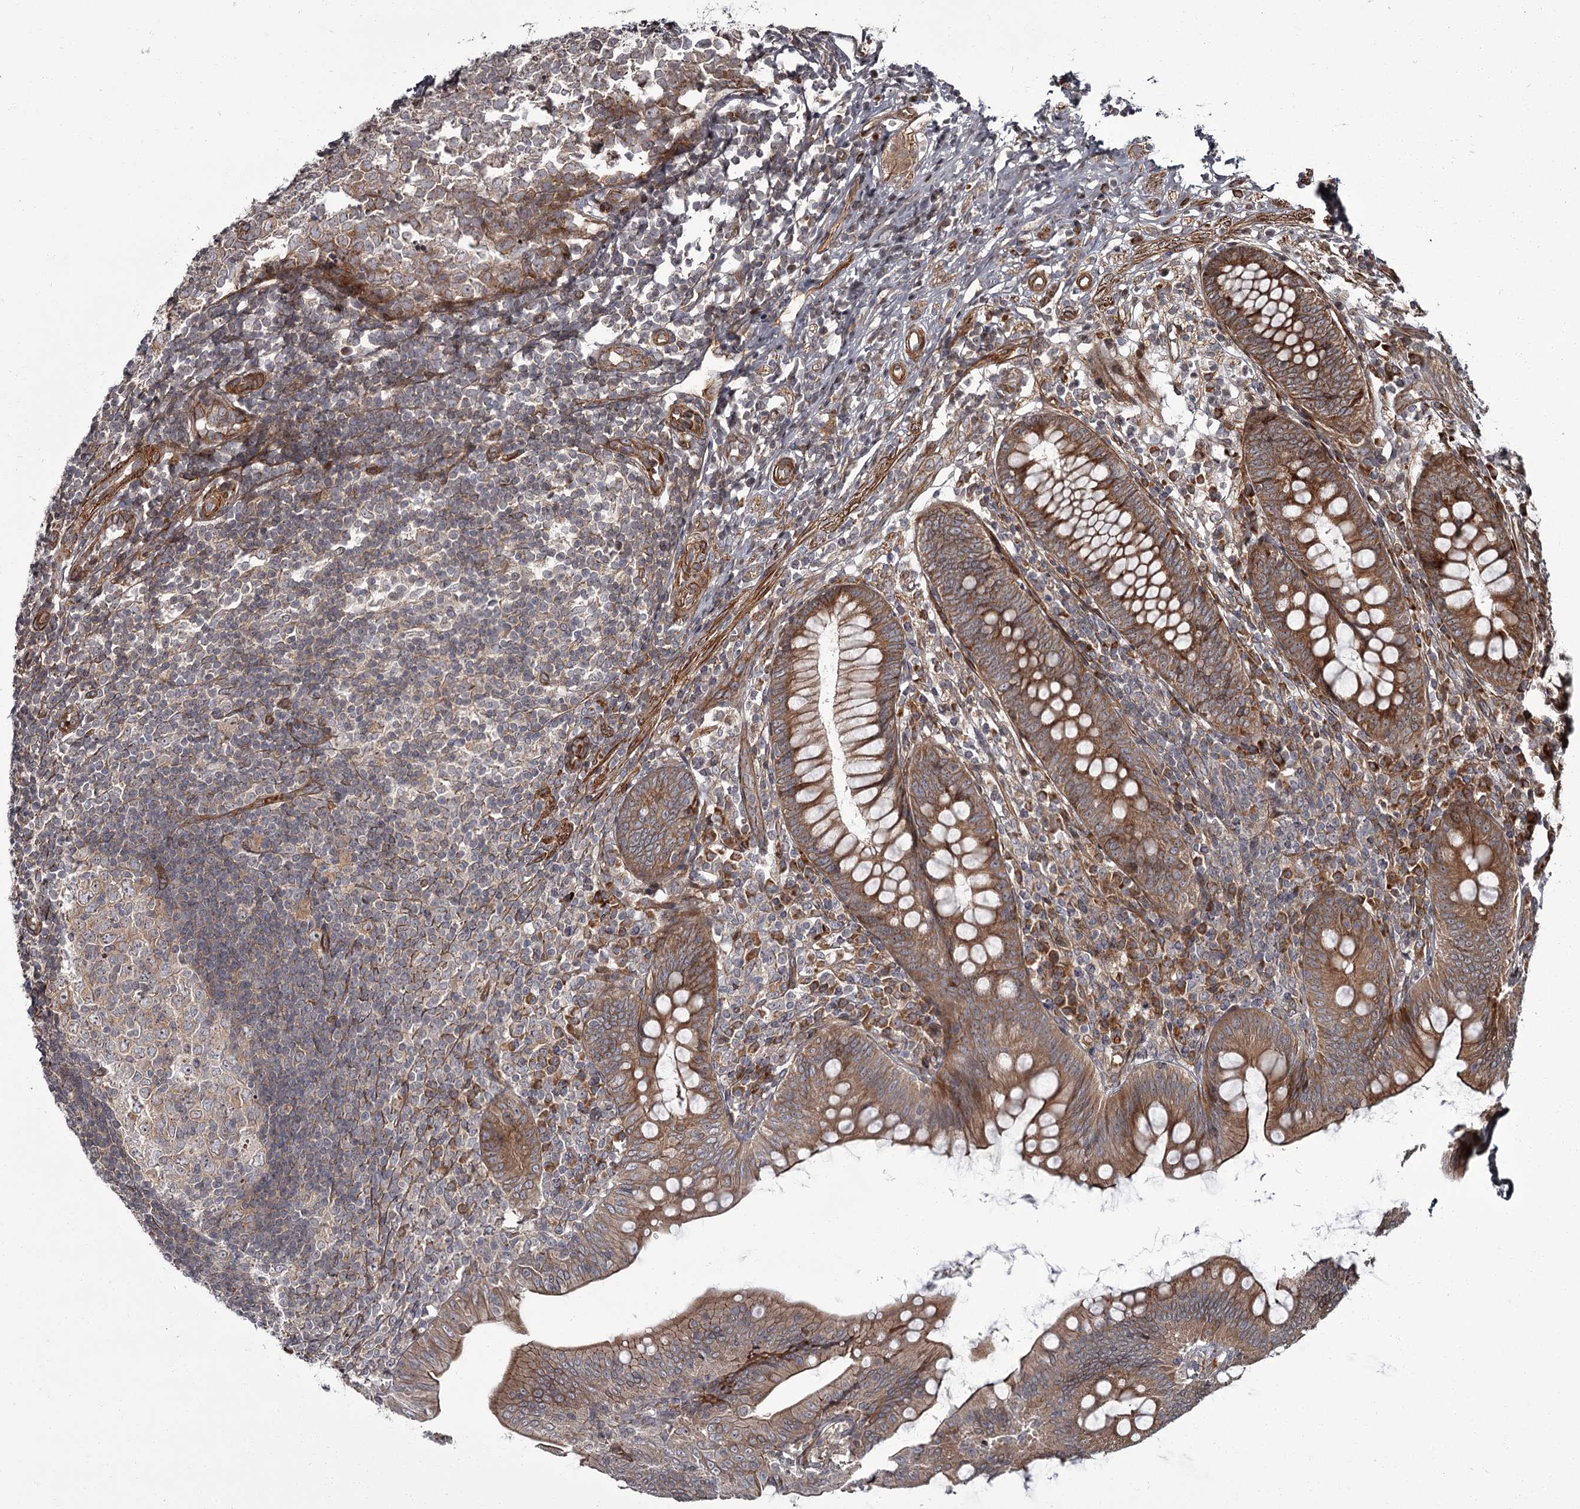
{"staining": {"intensity": "moderate", "quantity": ">75%", "location": "cytoplasmic/membranous"}, "tissue": "appendix", "cell_type": "Glandular cells", "image_type": "normal", "snomed": [{"axis": "morphology", "description": "Normal tissue, NOS"}, {"axis": "topography", "description": "Appendix"}], "caption": "Appendix stained for a protein (brown) shows moderate cytoplasmic/membranous positive staining in about >75% of glandular cells.", "gene": "THAP9", "patient": {"sex": "male", "age": 14}}